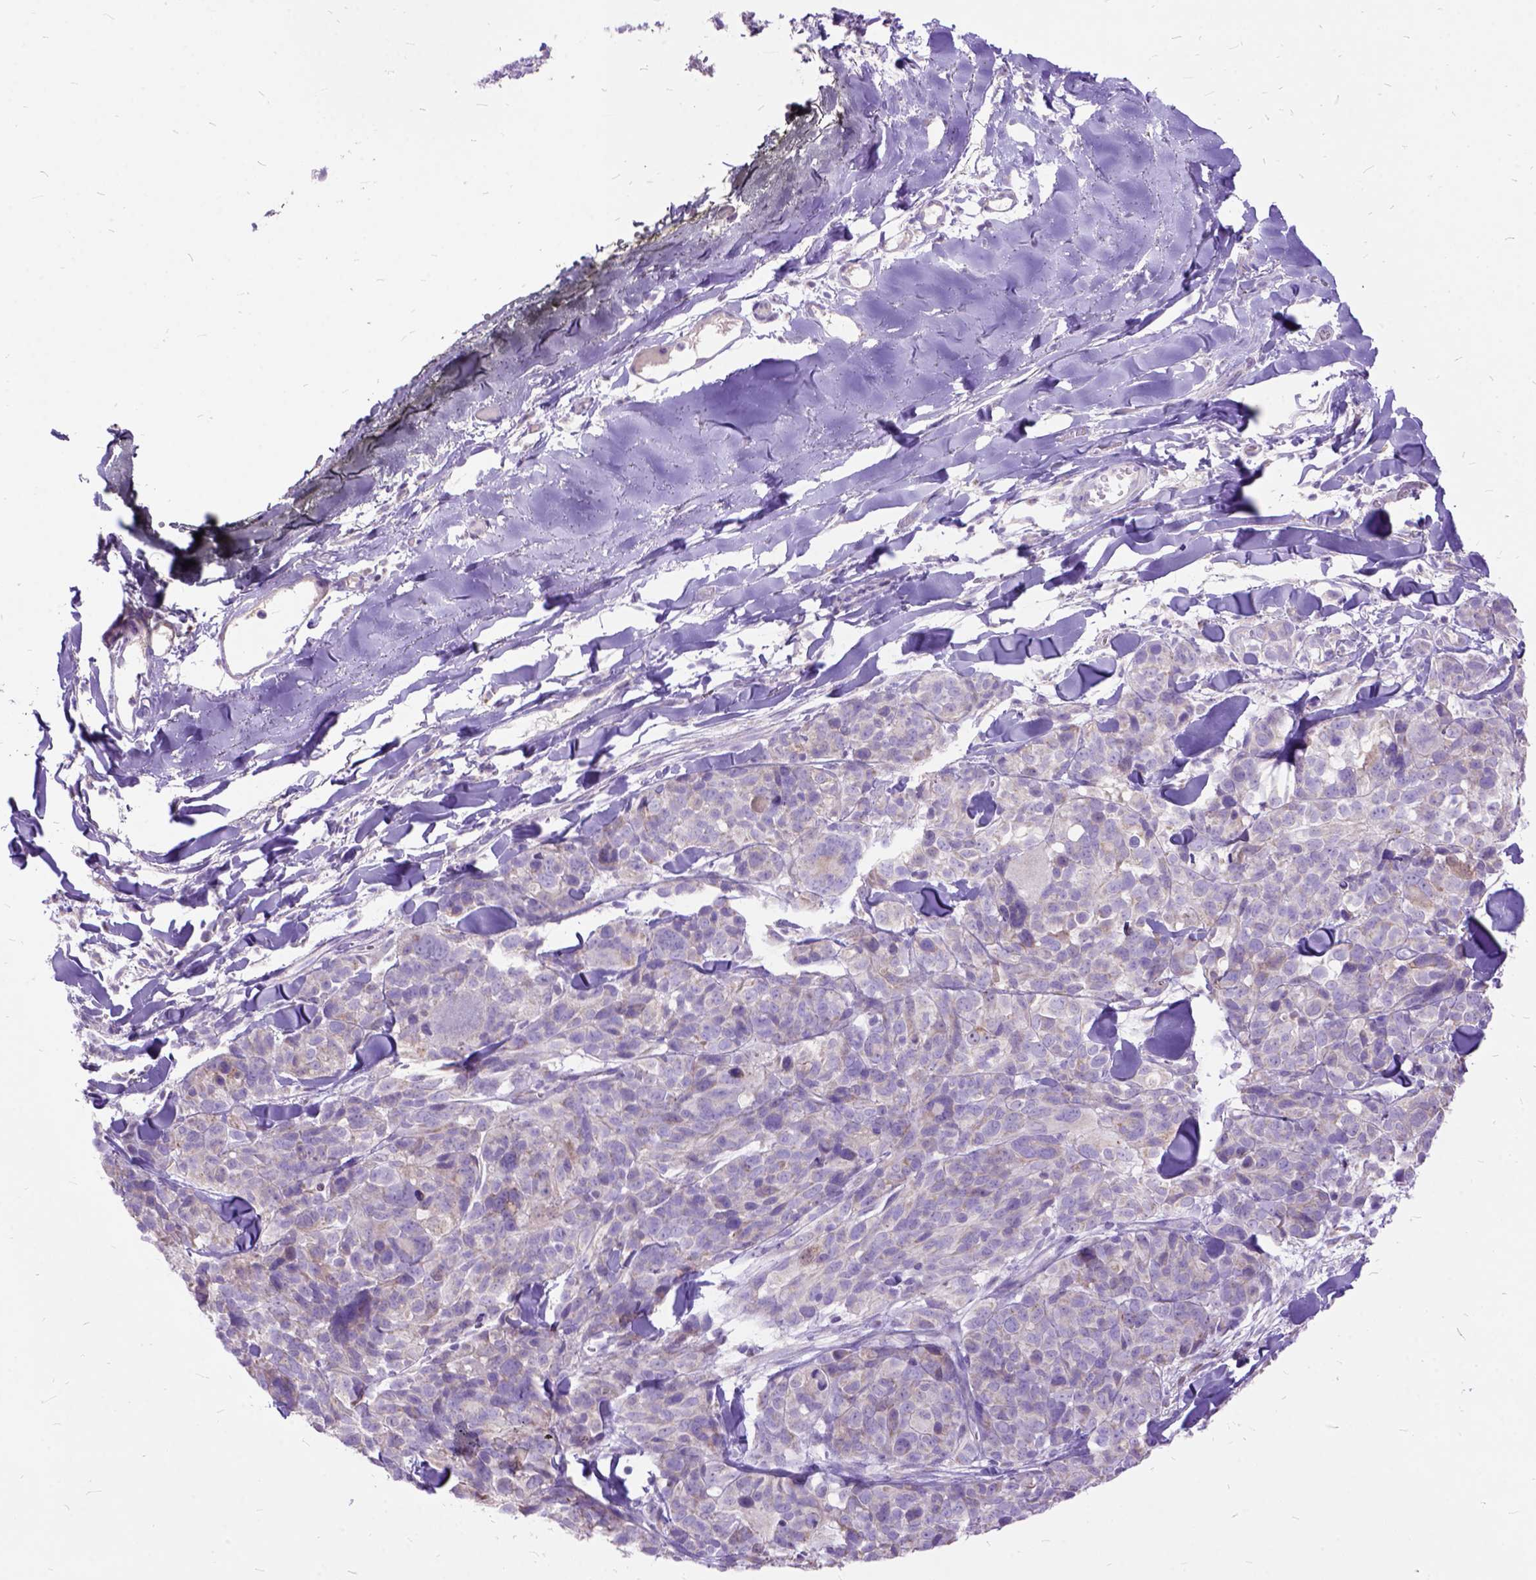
{"staining": {"intensity": "weak", "quantity": "<25%", "location": "cytoplasmic/membranous"}, "tissue": "melanoma", "cell_type": "Tumor cells", "image_type": "cancer", "snomed": [{"axis": "morphology", "description": "Malignant melanoma, NOS"}, {"axis": "topography", "description": "Skin"}], "caption": "A photomicrograph of human malignant melanoma is negative for staining in tumor cells.", "gene": "CTAG2", "patient": {"sex": "male", "age": 51}}